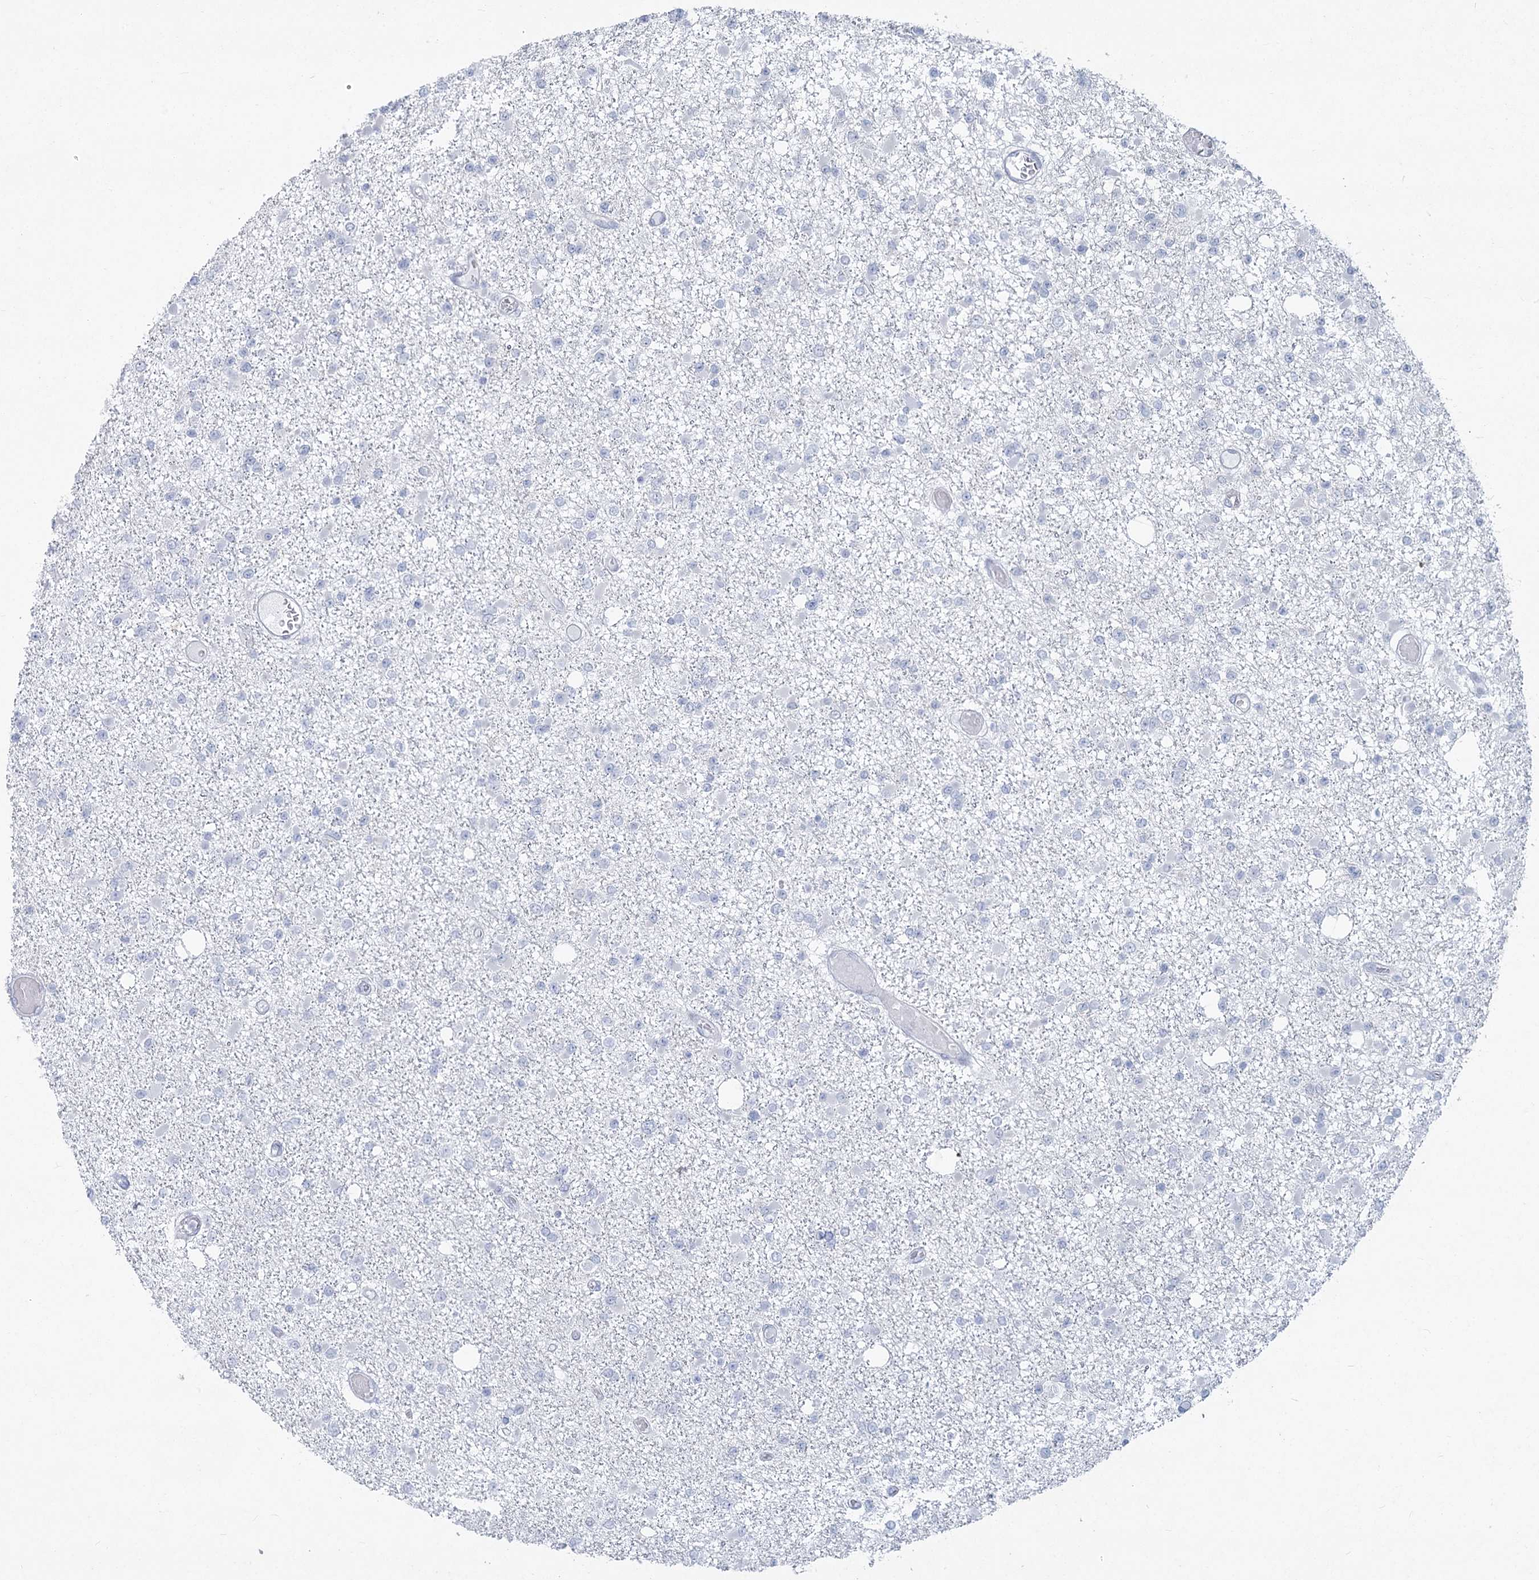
{"staining": {"intensity": "negative", "quantity": "none", "location": "none"}, "tissue": "glioma", "cell_type": "Tumor cells", "image_type": "cancer", "snomed": [{"axis": "morphology", "description": "Glioma, malignant, Low grade"}, {"axis": "topography", "description": "Brain"}], "caption": "The immunohistochemistry image has no significant expression in tumor cells of low-grade glioma (malignant) tissue.", "gene": "ABITRAM", "patient": {"sex": "female", "age": 22}}